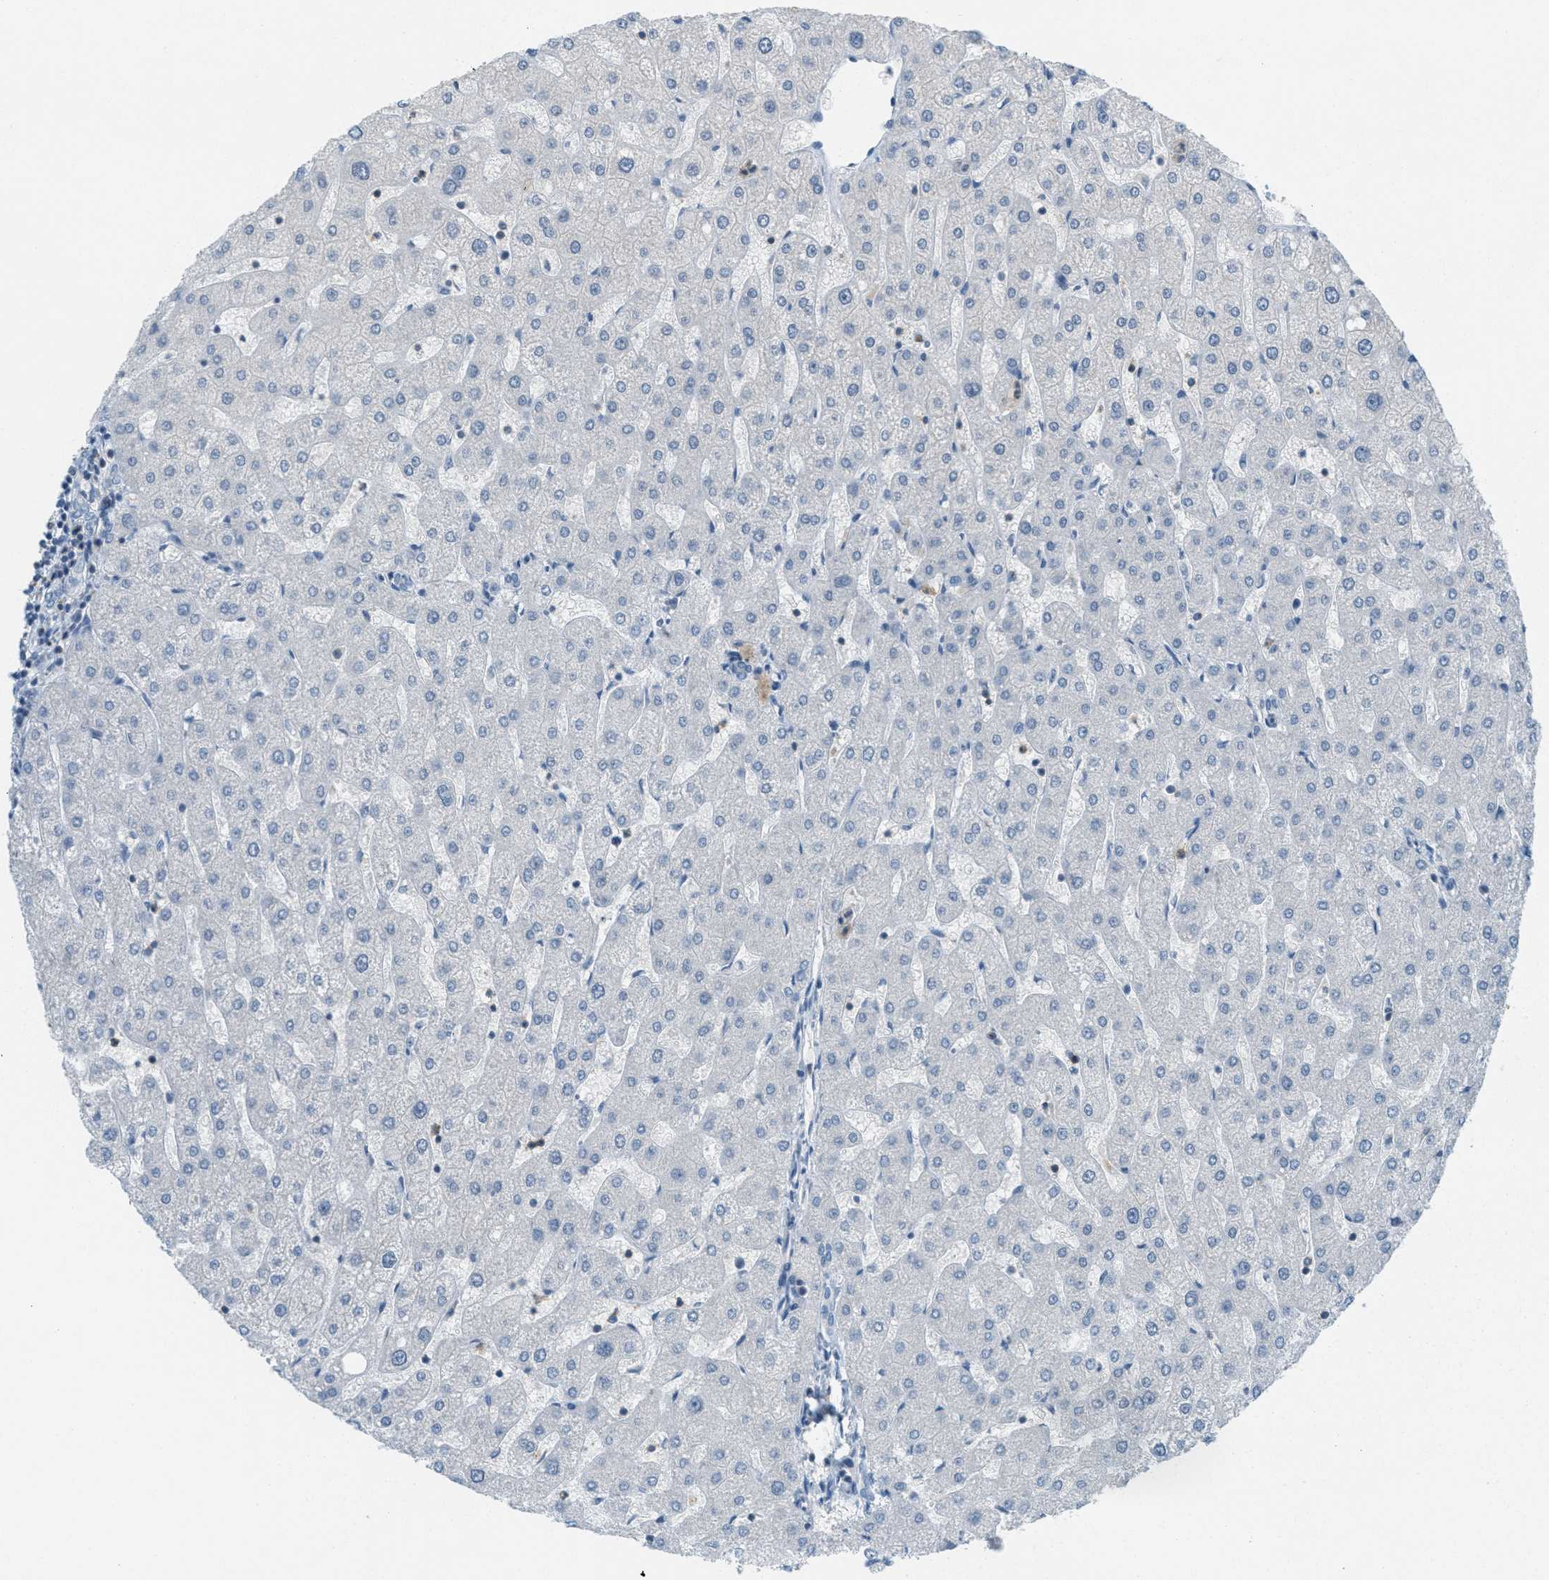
{"staining": {"intensity": "negative", "quantity": "none", "location": "none"}, "tissue": "liver", "cell_type": "Cholangiocytes", "image_type": "normal", "snomed": [{"axis": "morphology", "description": "Normal tissue, NOS"}, {"axis": "topography", "description": "Liver"}], "caption": "This image is of normal liver stained with immunohistochemistry to label a protein in brown with the nuclei are counter-stained blue. There is no expression in cholangiocytes. The staining is performed using DAB (3,3'-diaminobenzidine) brown chromogen with nuclei counter-stained in using hematoxylin.", "gene": "FYN", "patient": {"sex": "male", "age": 67}}